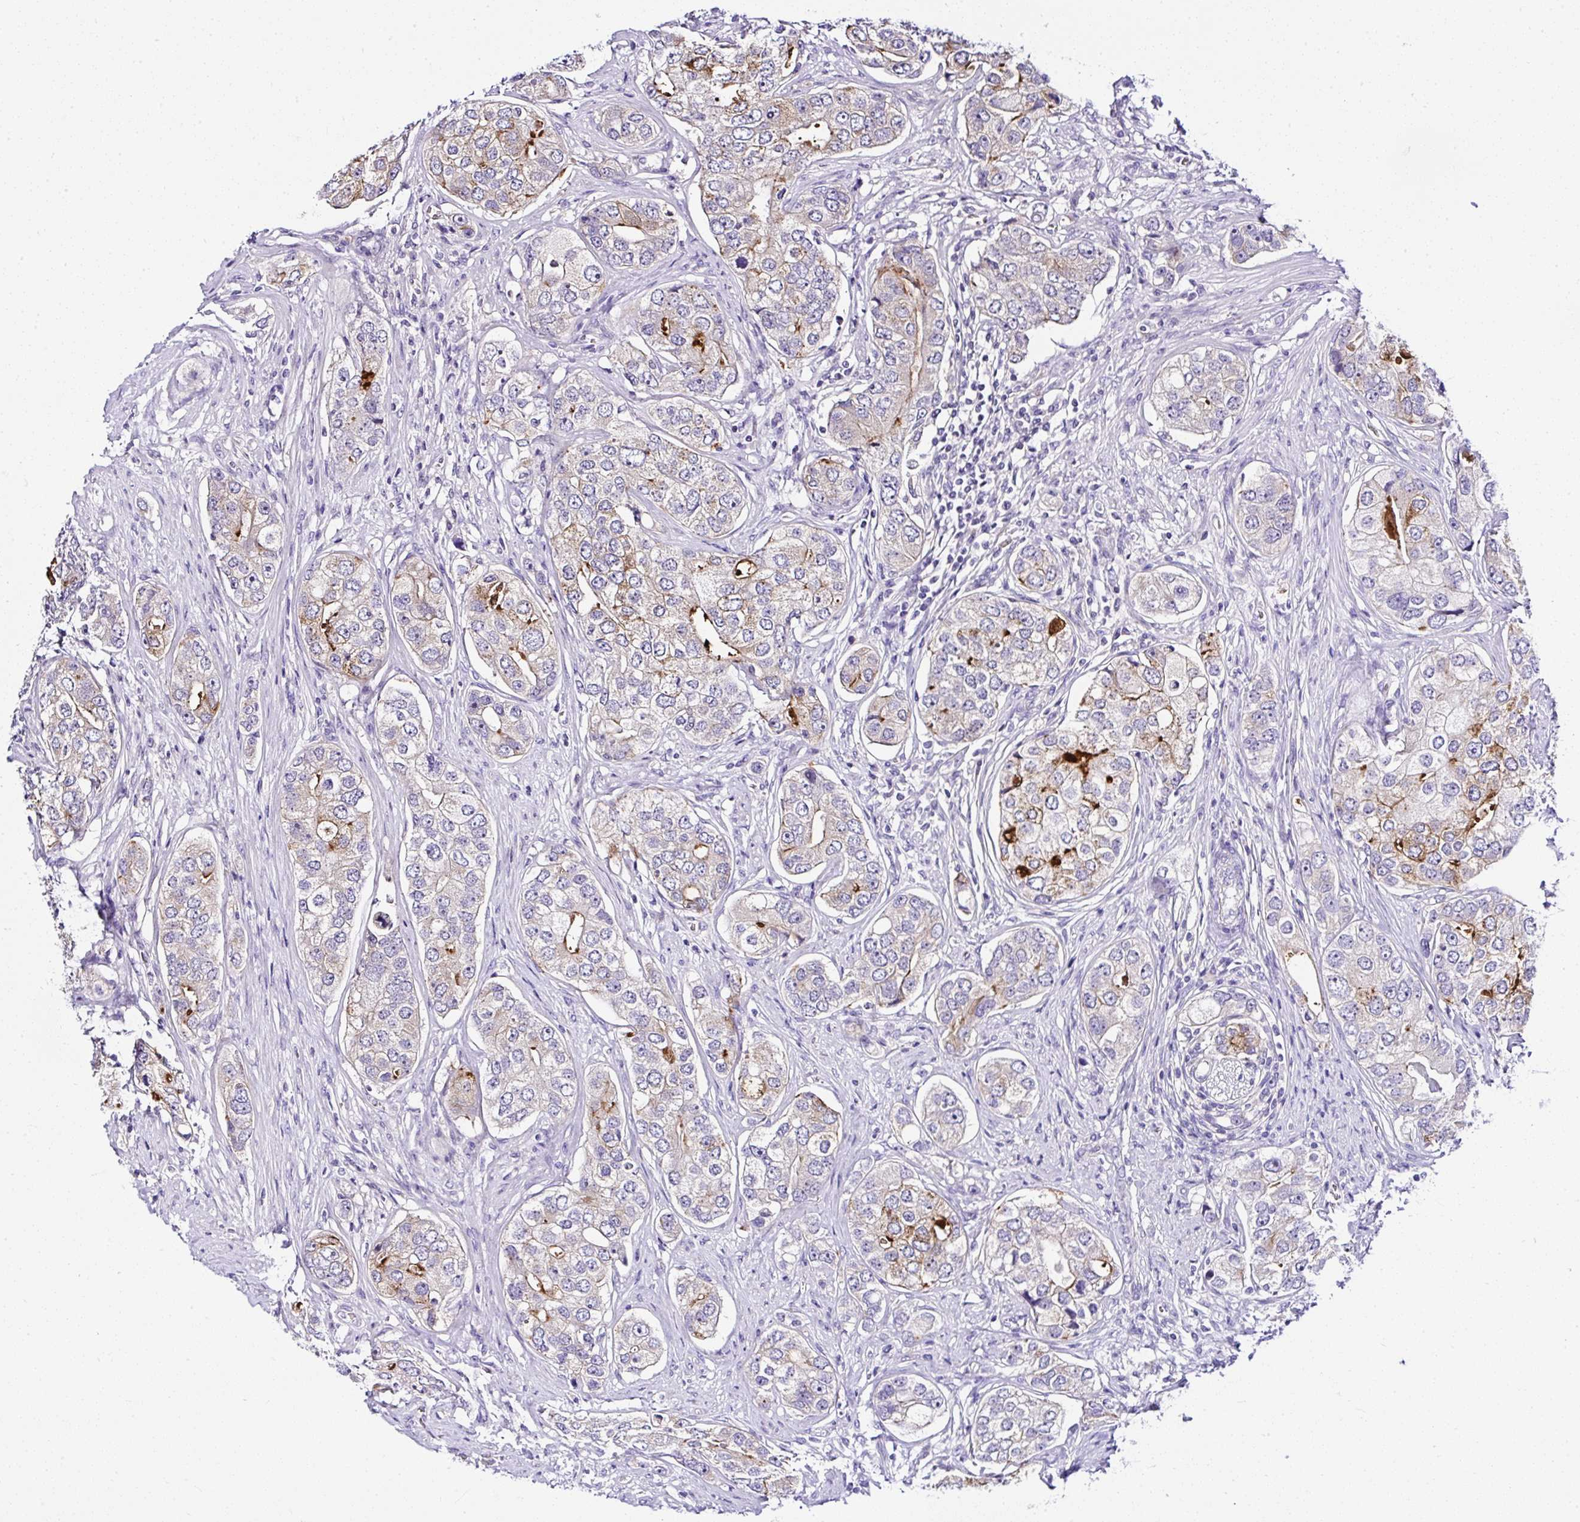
{"staining": {"intensity": "moderate", "quantity": "<25%", "location": "cytoplasmic/membranous"}, "tissue": "prostate cancer", "cell_type": "Tumor cells", "image_type": "cancer", "snomed": [{"axis": "morphology", "description": "Adenocarcinoma, High grade"}, {"axis": "topography", "description": "Prostate"}], "caption": "The photomicrograph exhibits a brown stain indicating the presence of a protein in the cytoplasmic/membranous of tumor cells in prostate adenocarcinoma (high-grade).", "gene": "DEPDC5", "patient": {"sex": "male", "age": 60}}